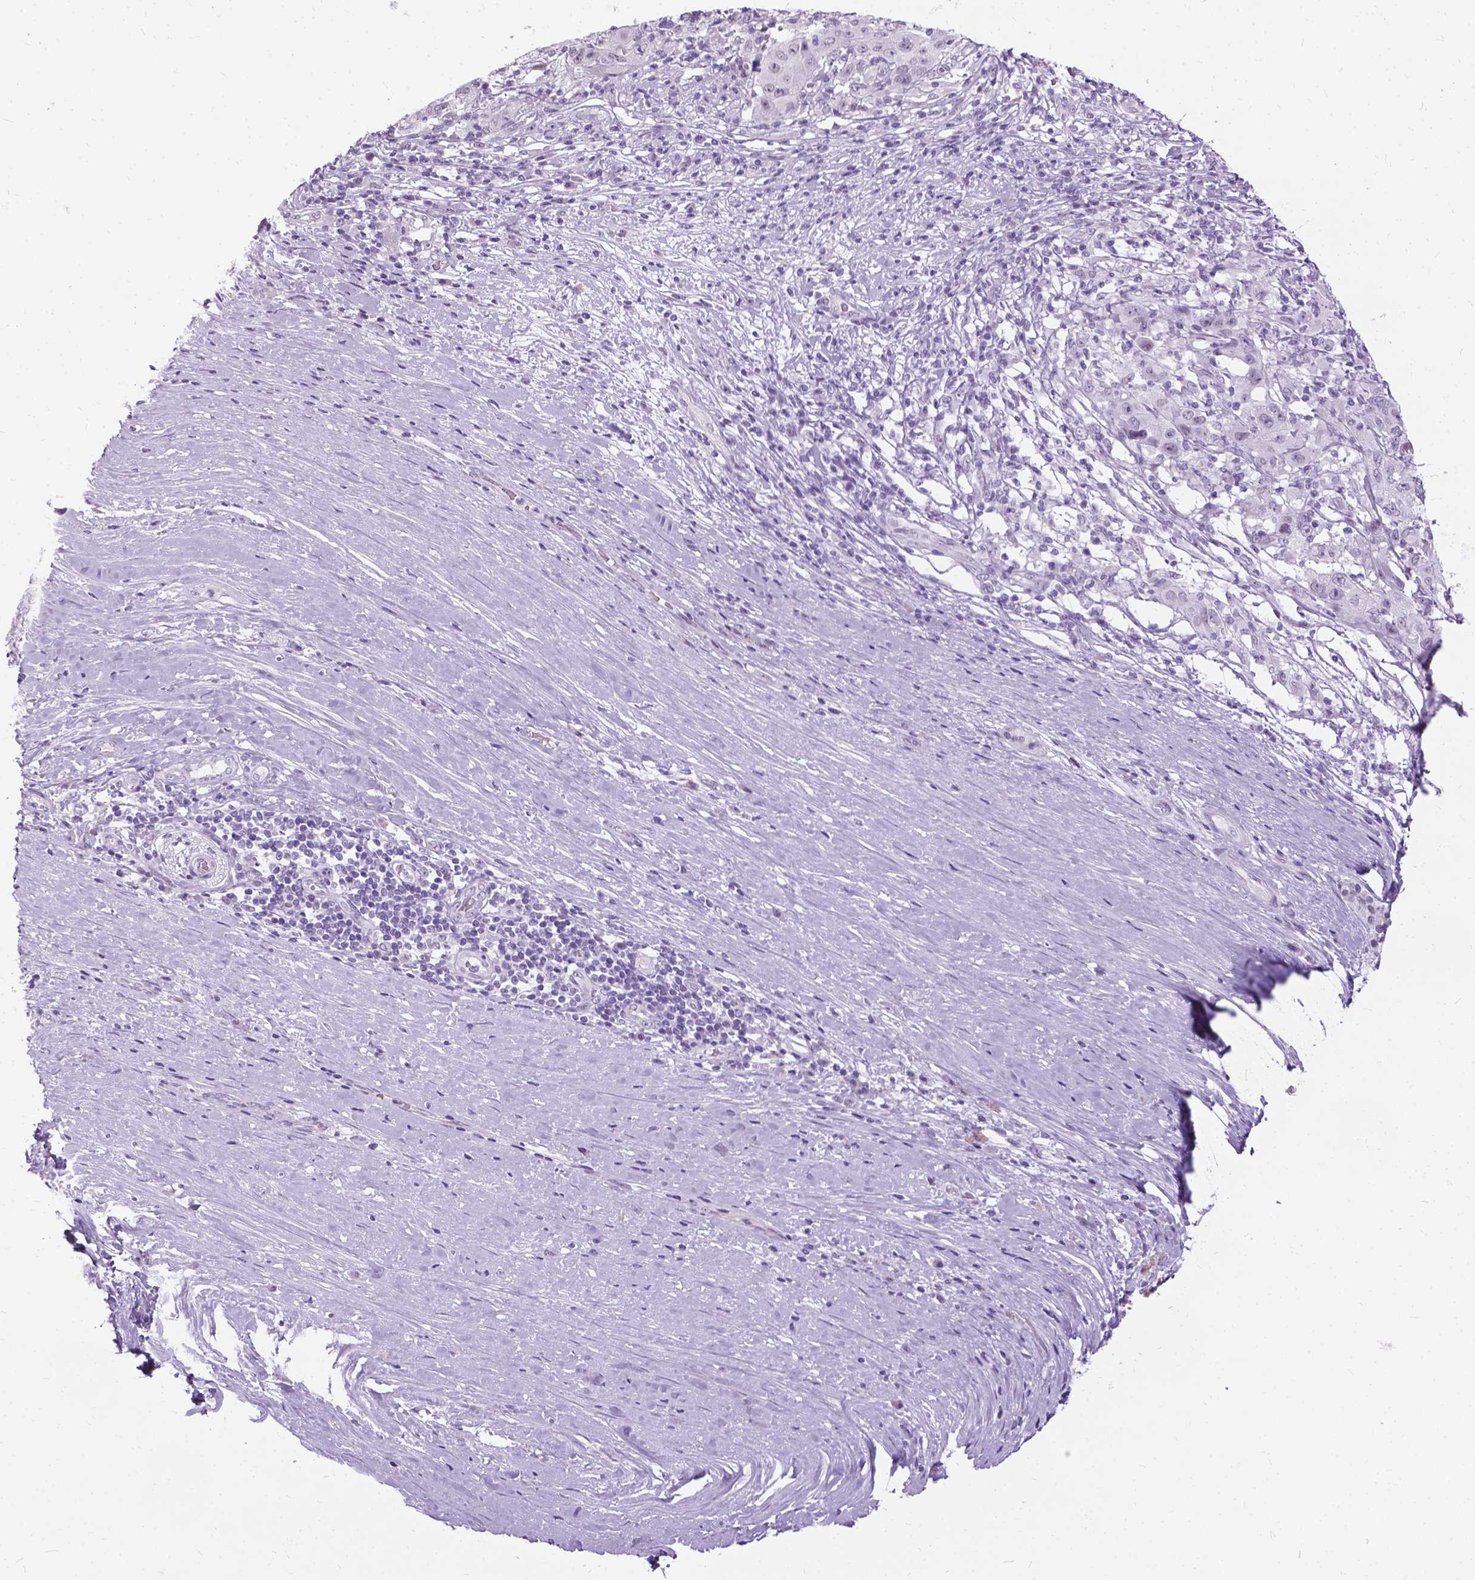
{"staining": {"intensity": "negative", "quantity": "none", "location": "none"}, "tissue": "pancreatic cancer", "cell_type": "Tumor cells", "image_type": "cancer", "snomed": [{"axis": "morphology", "description": "Adenocarcinoma, NOS"}, {"axis": "topography", "description": "Pancreas"}], "caption": "DAB immunohistochemical staining of pancreatic adenocarcinoma reveals no significant expression in tumor cells.", "gene": "PROB1", "patient": {"sex": "male", "age": 63}}